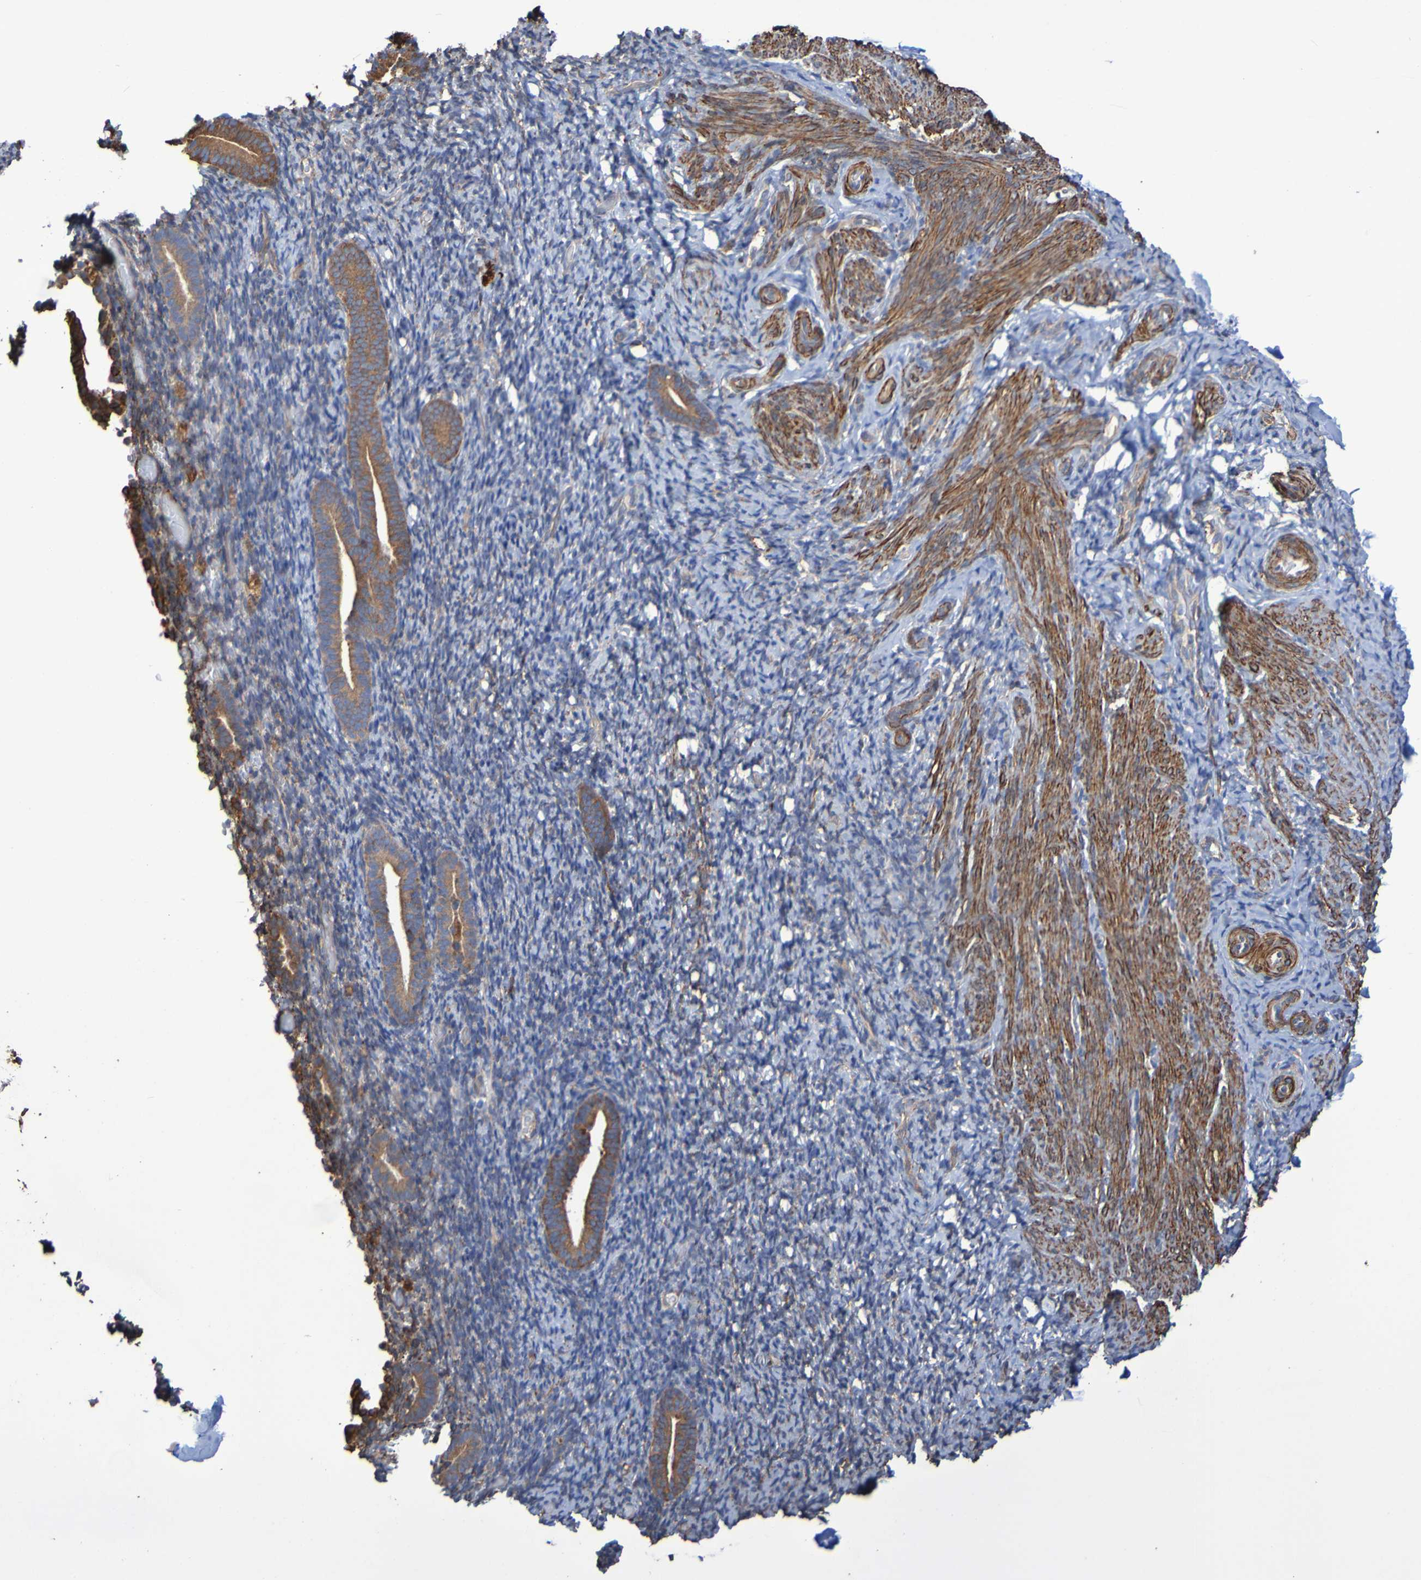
{"staining": {"intensity": "weak", "quantity": ">75%", "location": "cytoplasmic/membranous"}, "tissue": "endometrium", "cell_type": "Cells in endometrial stroma", "image_type": "normal", "snomed": [{"axis": "morphology", "description": "Normal tissue, NOS"}, {"axis": "topography", "description": "Endometrium"}], "caption": "Weak cytoplasmic/membranous positivity is present in about >75% of cells in endometrial stroma in benign endometrium.", "gene": "RAB11A", "patient": {"sex": "female", "age": 51}}